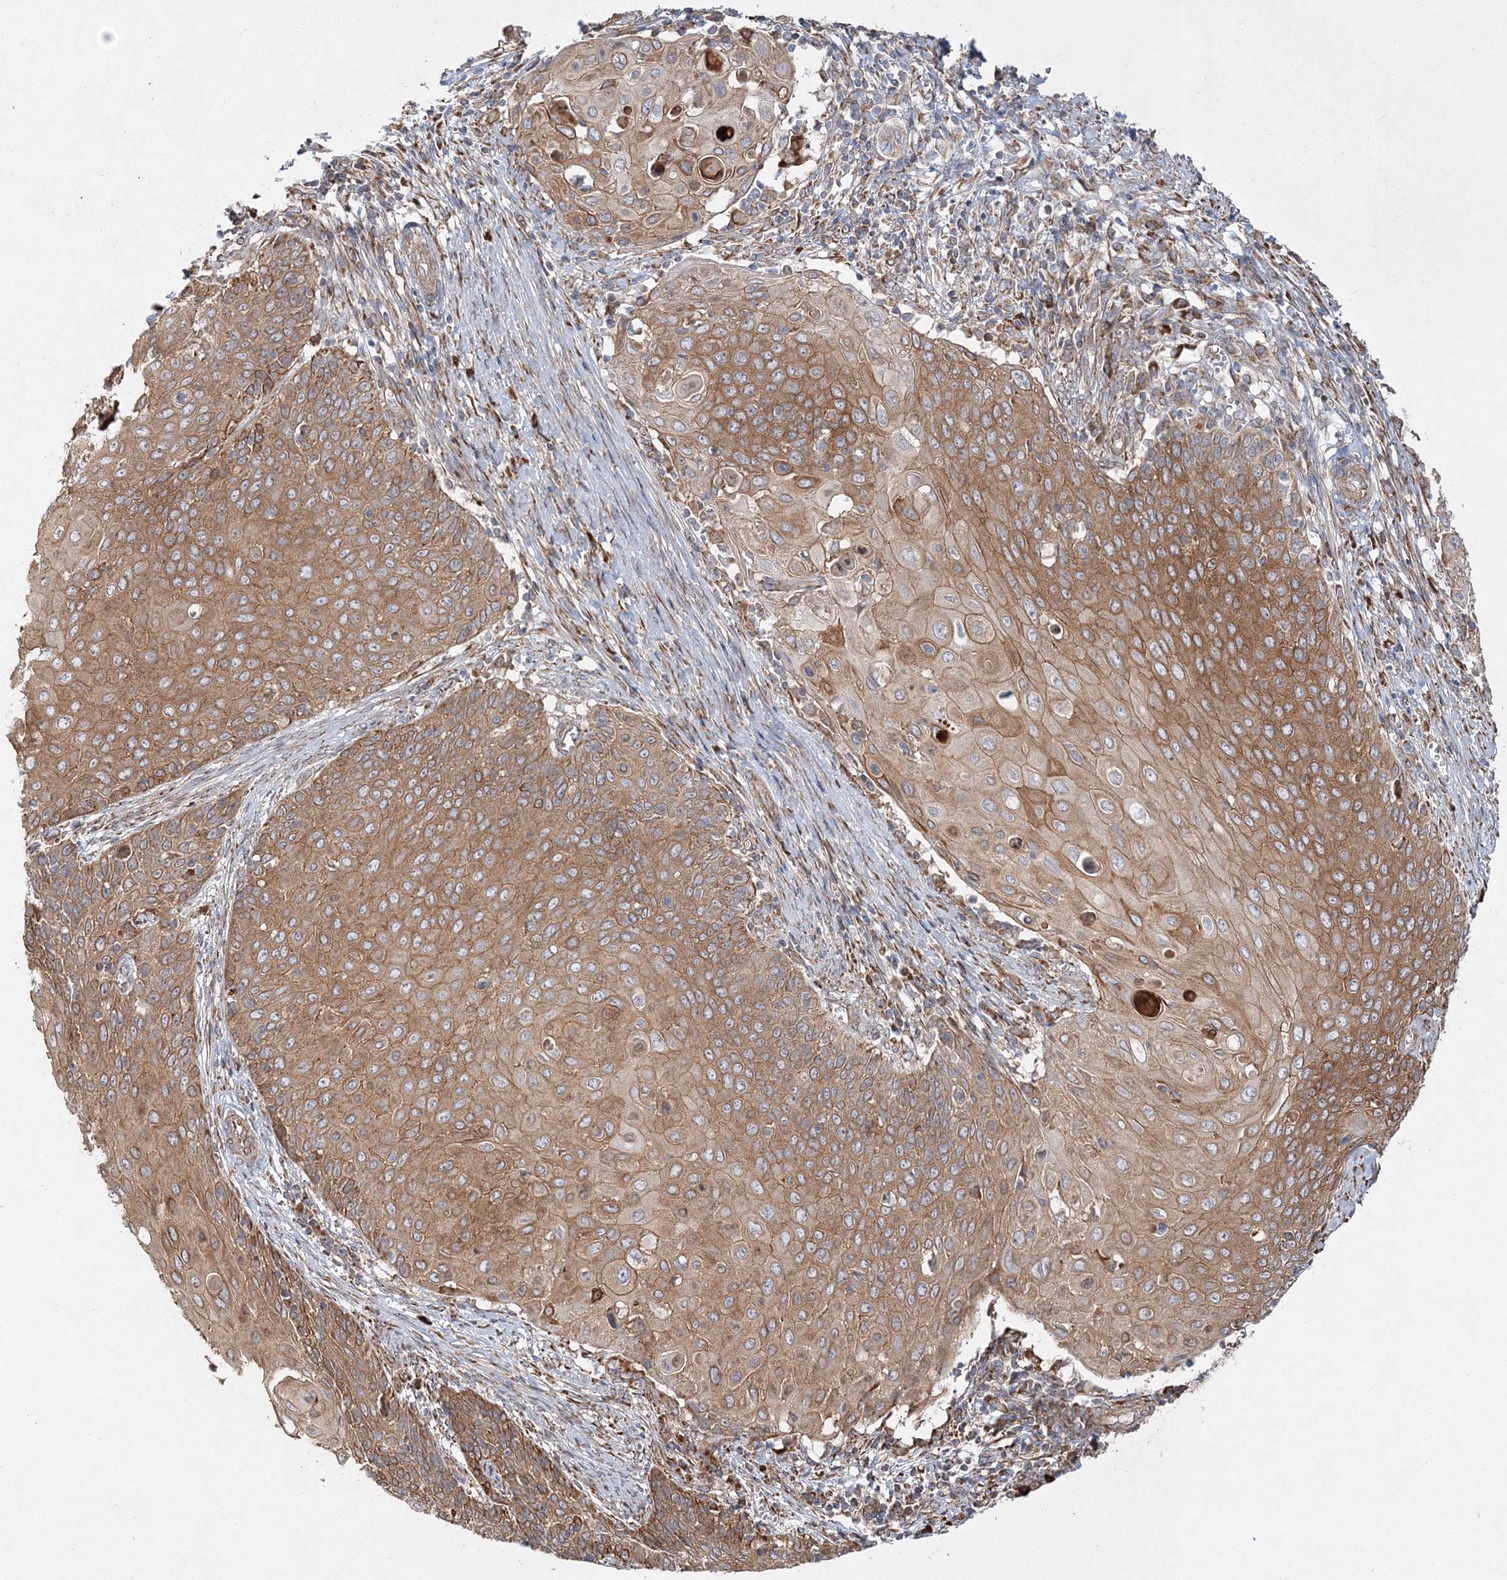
{"staining": {"intensity": "moderate", "quantity": ">75%", "location": "cytoplasmic/membranous"}, "tissue": "cervical cancer", "cell_type": "Tumor cells", "image_type": "cancer", "snomed": [{"axis": "morphology", "description": "Squamous cell carcinoma, NOS"}, {"axis": "topography", "description": "Cervix"}], "caption": "Squamous cell carcinoma (cervical) tissue exhibits moderate cytoplasmic/membranous staining in approximately >75% of tumor cells (Stains: DAB in brown, nuclei in blue, Microscopy: brightfield microscopy at high magnification).", "gene": "ZFYVE16", "patient": {"sex": "female", "age": 39}}